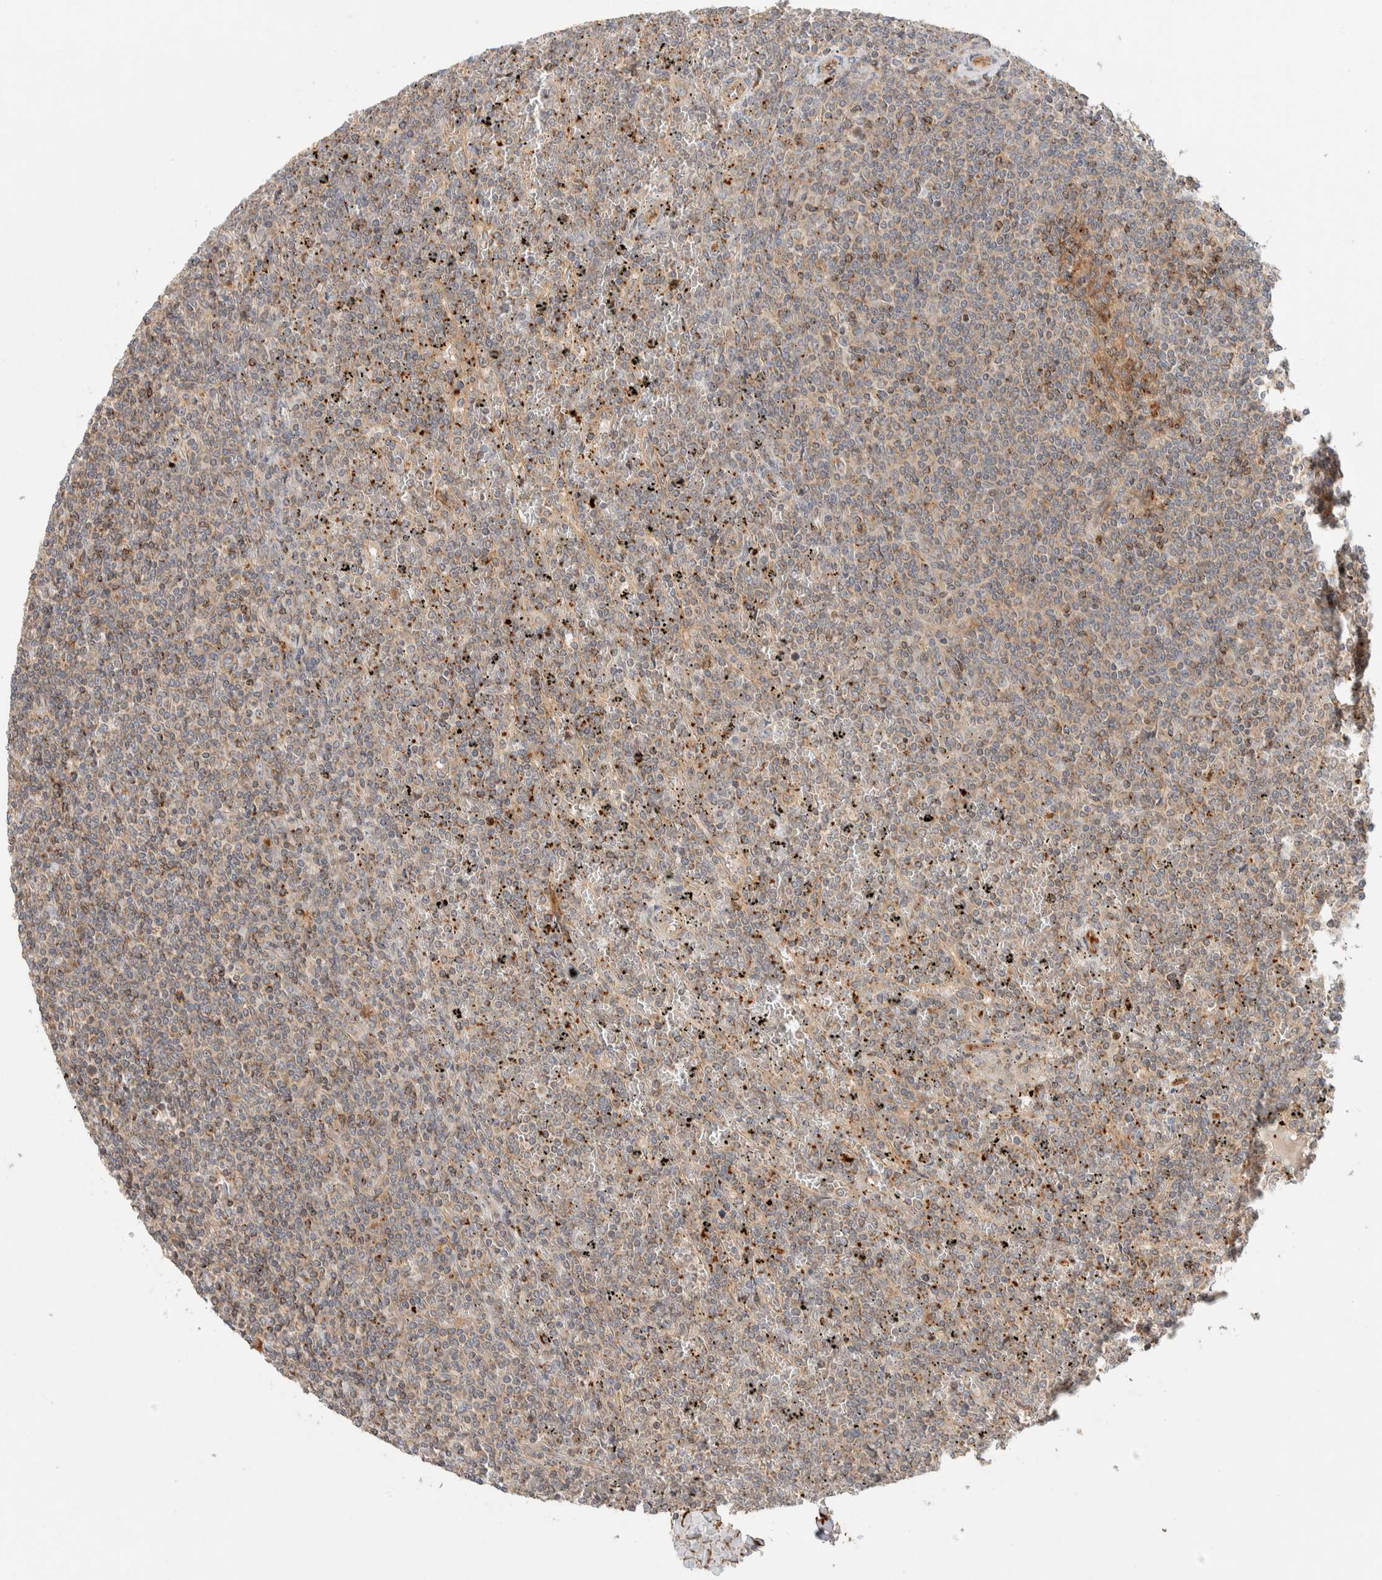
{"staining": {"intensity": "weak", "quantity": "<25%", "location": "cytoplasmic/membranous"}, "tissue": "lymphoma", "cell_type": "Tumor cells", "image_type": "cancer", "snomed": [{"axis": "morphology", "description": "Malignant lymphoma, non-Hodgkin's type, Low grade"}, {"axis": "topography", "description": "Spleen"}], "caption": "This histopathology image is of low-grade malignant lymphoma, non-Hodgkin's type stained with IHC to label a protein in brown with the nuclei are counter-stained blue. There is no positivity in tumor cells.", "gene": "KIF9", "patient": {"sex": "female", "age": 19}}